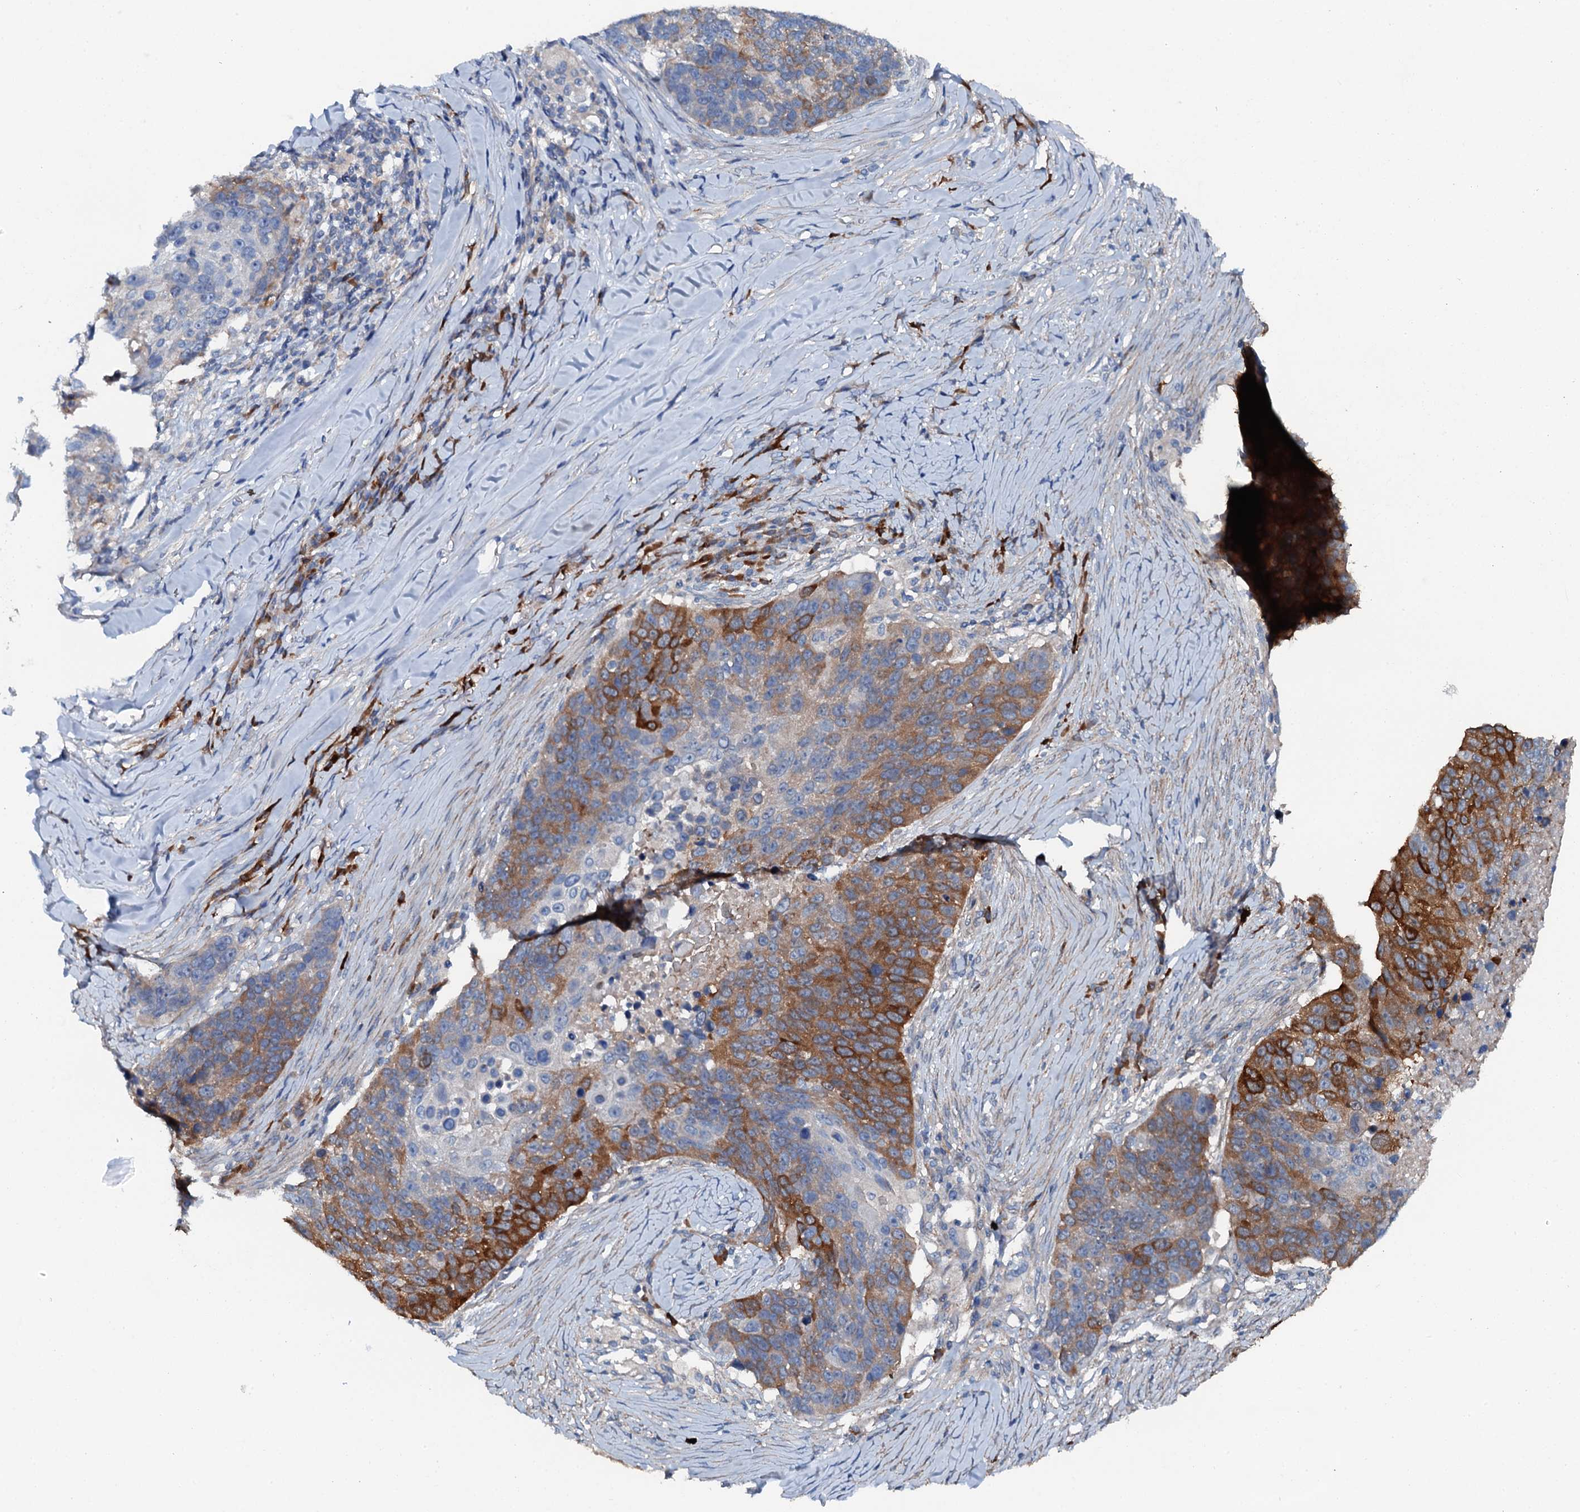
{"staining": {"intensity": "strong", "quantity": "25%-75%", "location": "cytoplasmic/membranous"}, "tissue": "lung cancer", "cell_type": "Tumor cells", "image_type": "cancer", "snomed": [{"axis": "morphology", "description": "Normal tissue, NOS"}, {"axis": "morphology", "description": "Squamous cell carcinoma, NOS"}, {"axis": "topography", "description": "Lymph node"}, {"axis": "topography", "description": "Lung"}], "caption": "Squamous cell carcinoma (lung) stained for a protein exhibits strong cytoplasmic/membranous positivity in tumor cells. (DAB IHC, brown staining for protein, blue staining for nuclei).", "gene": "GFOD2", "patient": {"sex": "male", "age": 66}}